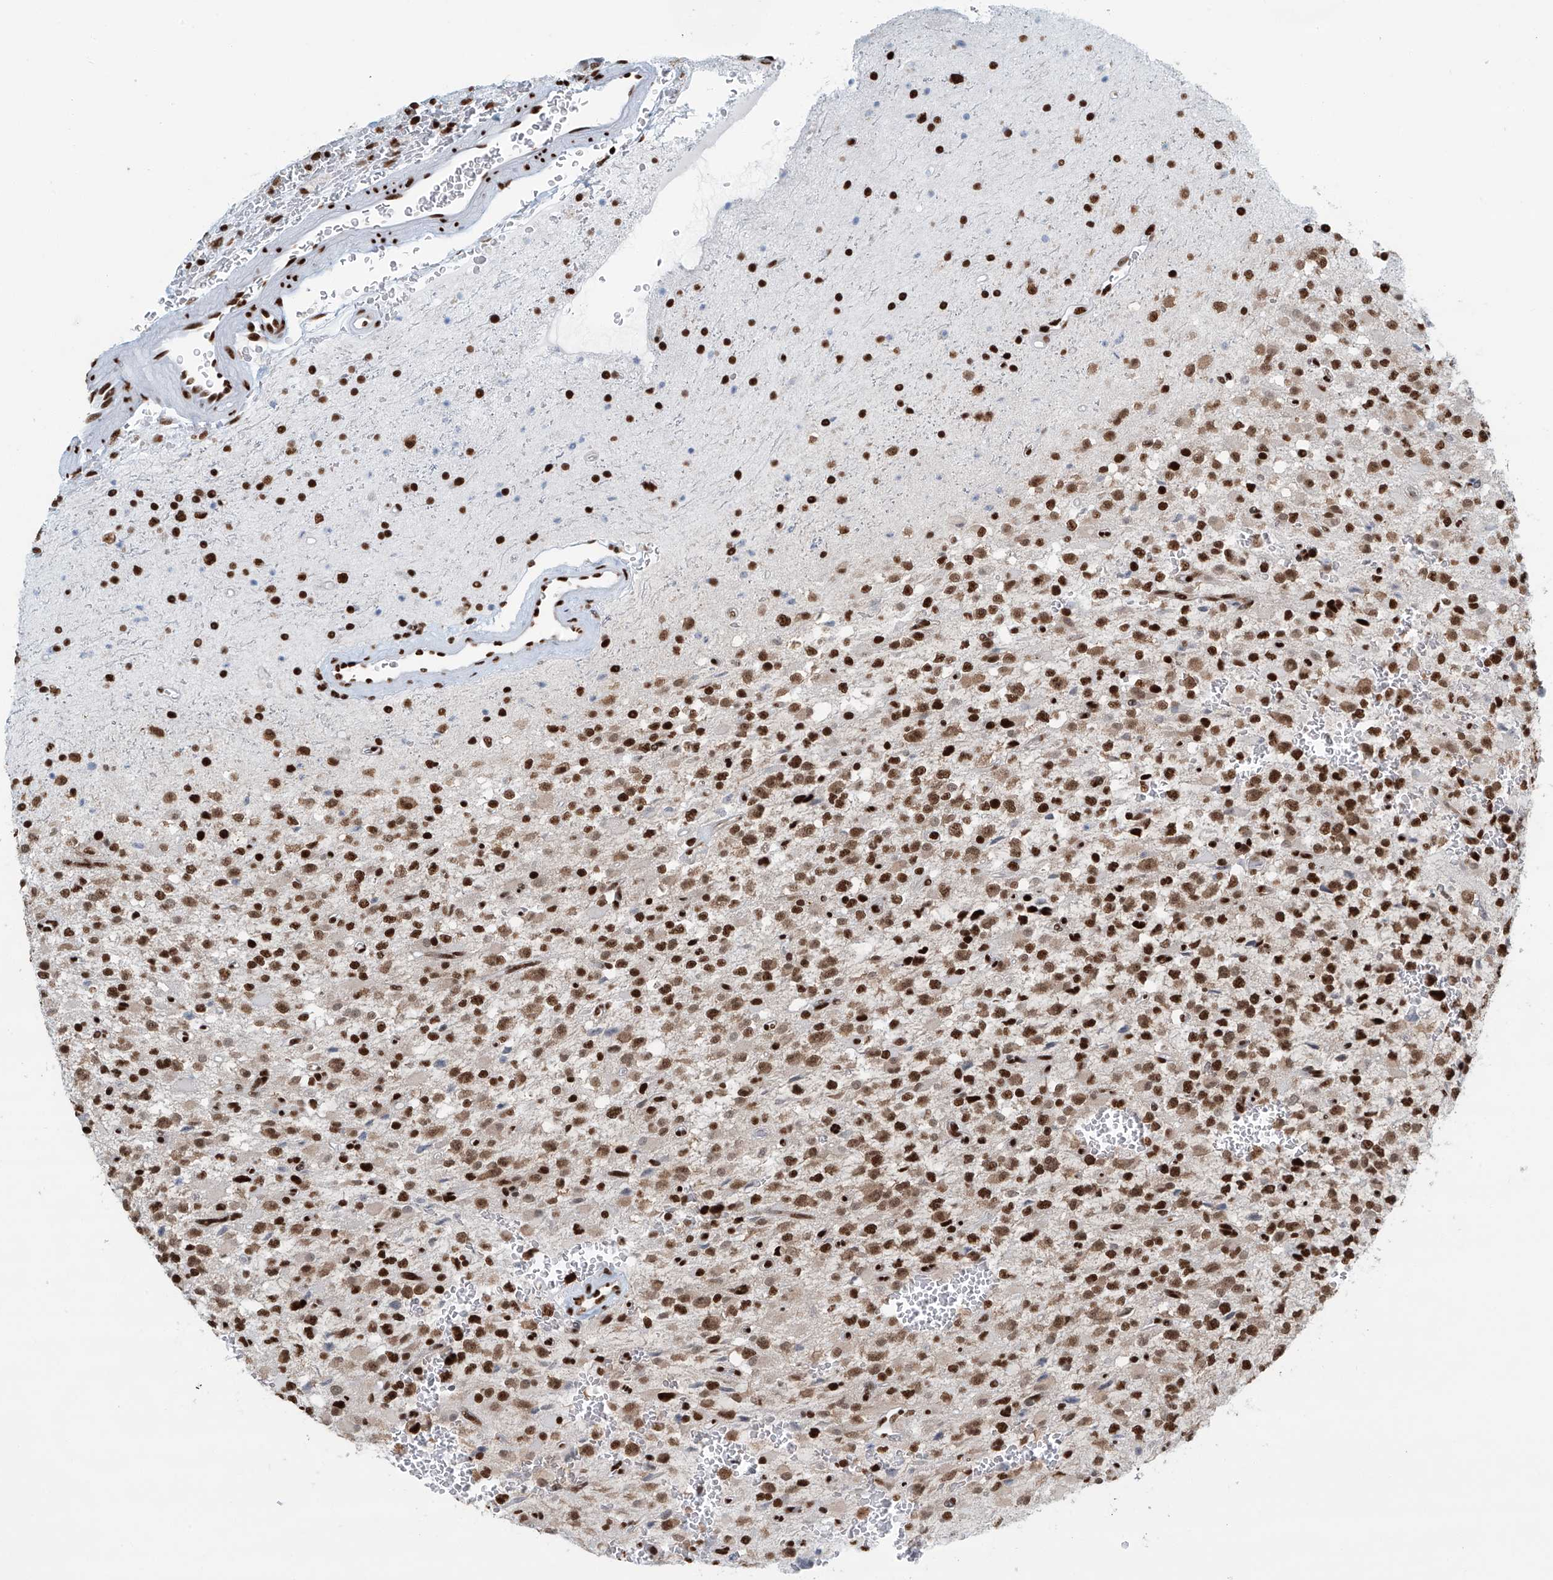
{"staining": {"intensity": "strong", "quantity": ">75%", "location": "nuclear"}, "tissue": "glioma", "cell_type": "Tumor cells", "image_type": "cancer", "snomed": [{"axis": "morphology", "description": "Glioma, malignant, High grade"}, {"axis": "topography", "description": "Brain"}], "caption": "Immunohistochemical staining of high-grade glioma (malignant) demonstrates strong nuclear protein expression in approximately >75% of tumor cells. The staining was performed using DAB to visualize the protein expression in brown, while the nuclei were stained in blue with hematoxylin (Magnification: 20x).", "gene": "SARNP", "patient": {"sex": "male", "age": 34}}